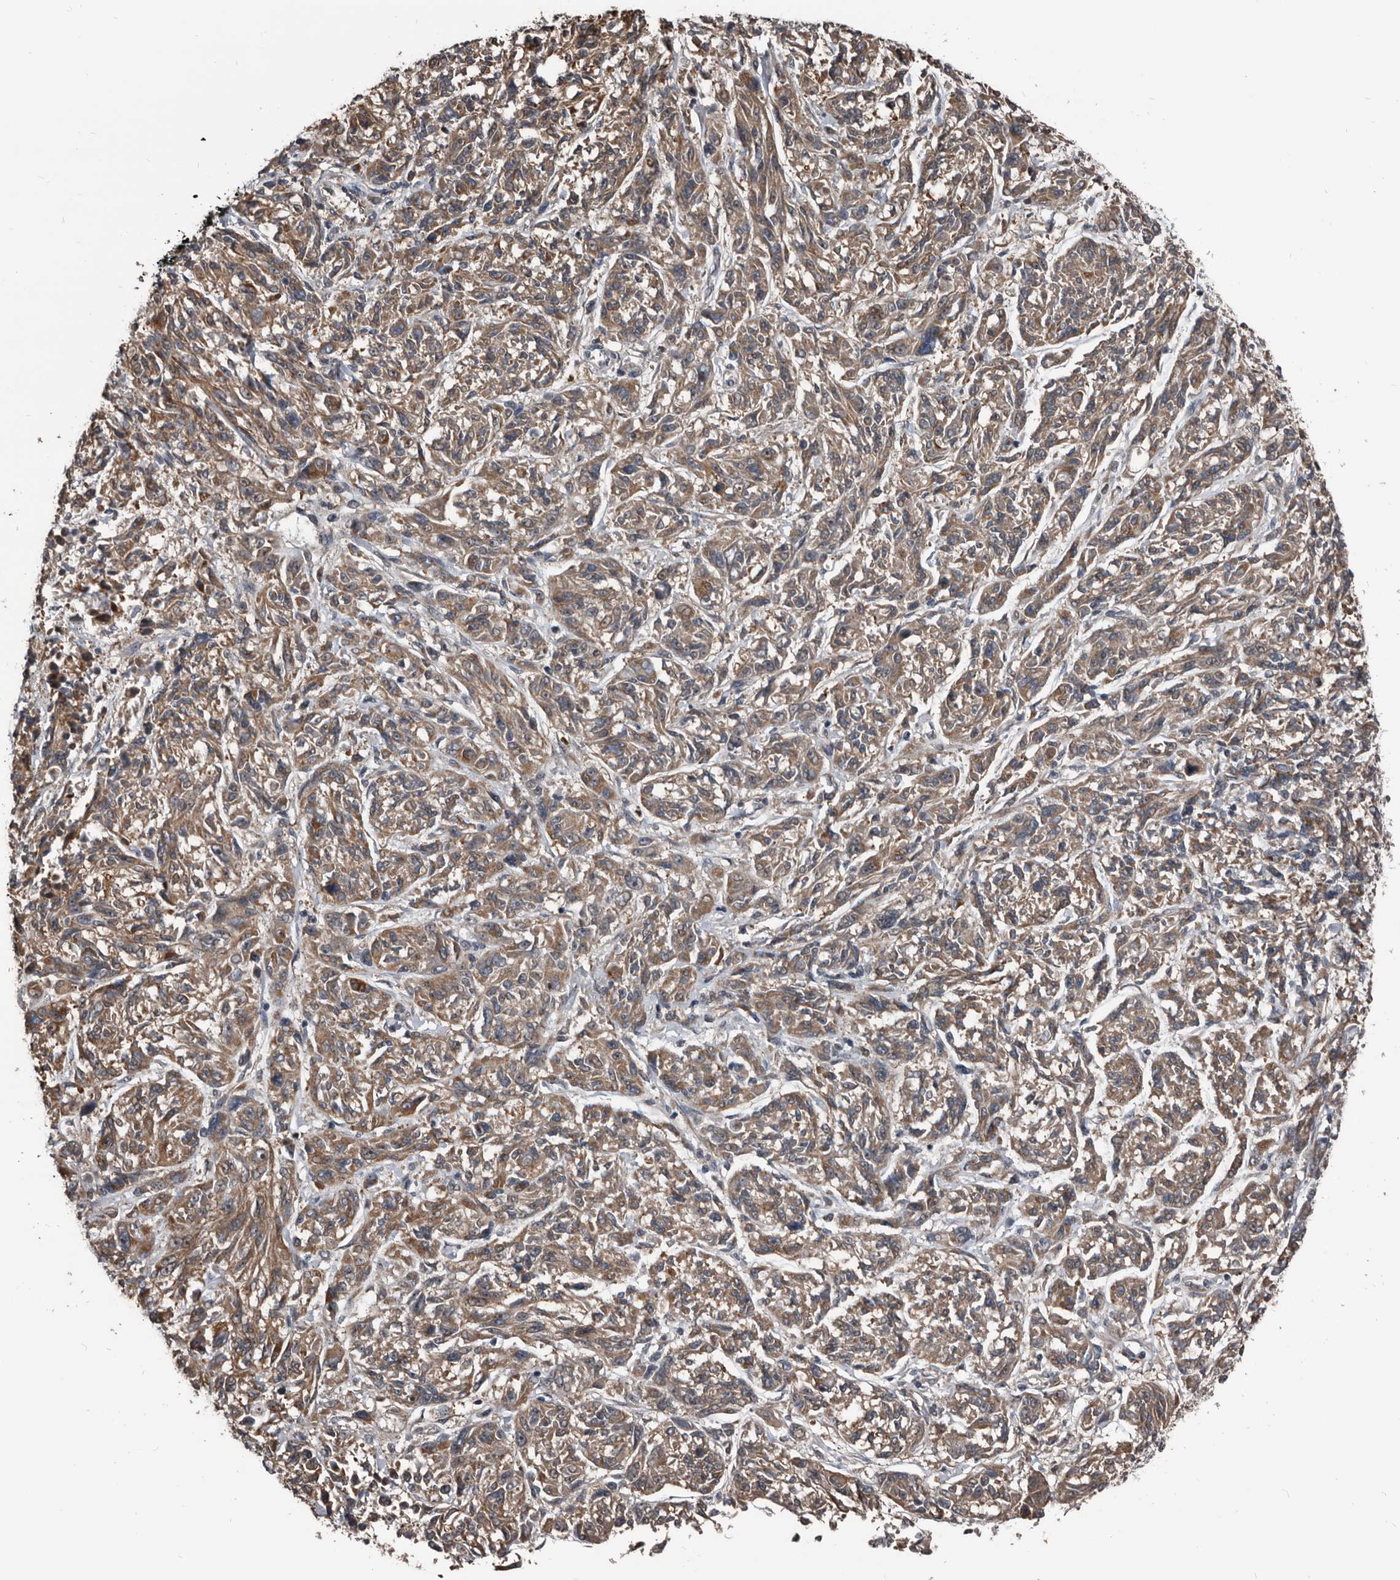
{"staining": {"intensity": "moderate", "quantity": ">75%", "location": "cytoplasmic/membranous"}, "tissue": "melanoma", "cell_type": "Tumor cells", "image_type": "cancer", "snomed": [{"axis": "morphology", "description": "Malignant melanoma, NOS"}, {"axis": "topography", "description": "Skin"}], "caption": "DAB (3,3'-diaminobenzidine) immunohistochemical staining of melanoma displays moderate cytoplasmic/membranous protein positivity in approximately >75% of tumor cells.", "gene": "DHPS", "patient": {"sex": "male", "age": 53}}